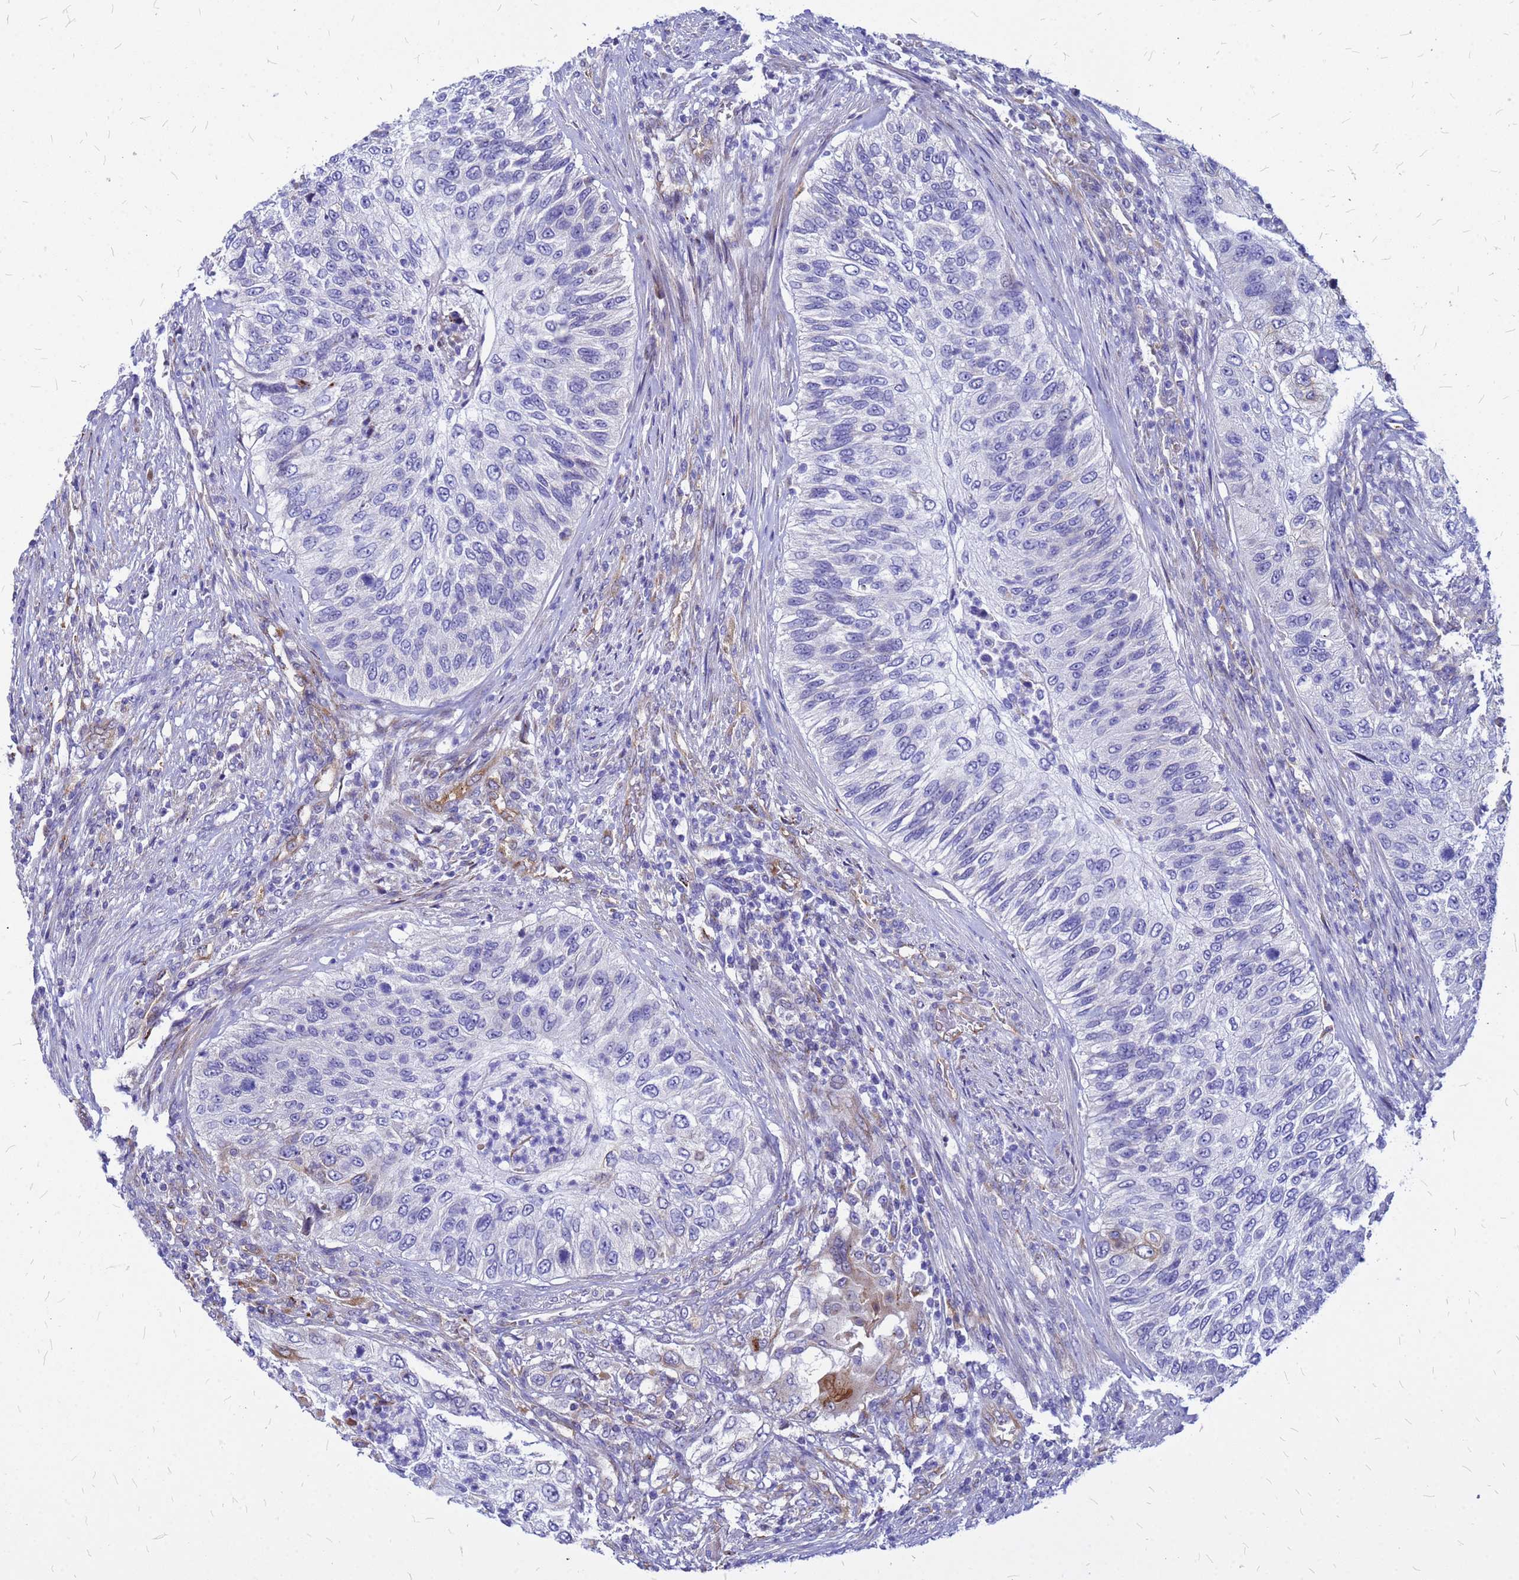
{"staining": {"intensity": "negative", "quantity": "none", "location": "none"}, "tissue": "urothelial cancer", "cell_type": "Tumor cells", "image_type": "cancer", "snomed": [{"axis": "morphology", "description": "Urothelial carcinoma, High grade"}, {"axis": "topography", "description": "Urinary bladder"}], "caption": "Photomicrograph shows no protein staining in tumor cells of urothelial cancer tissue.", "gene": "NOSTRIN", "patient": {"sex": "female", "age": 60}}